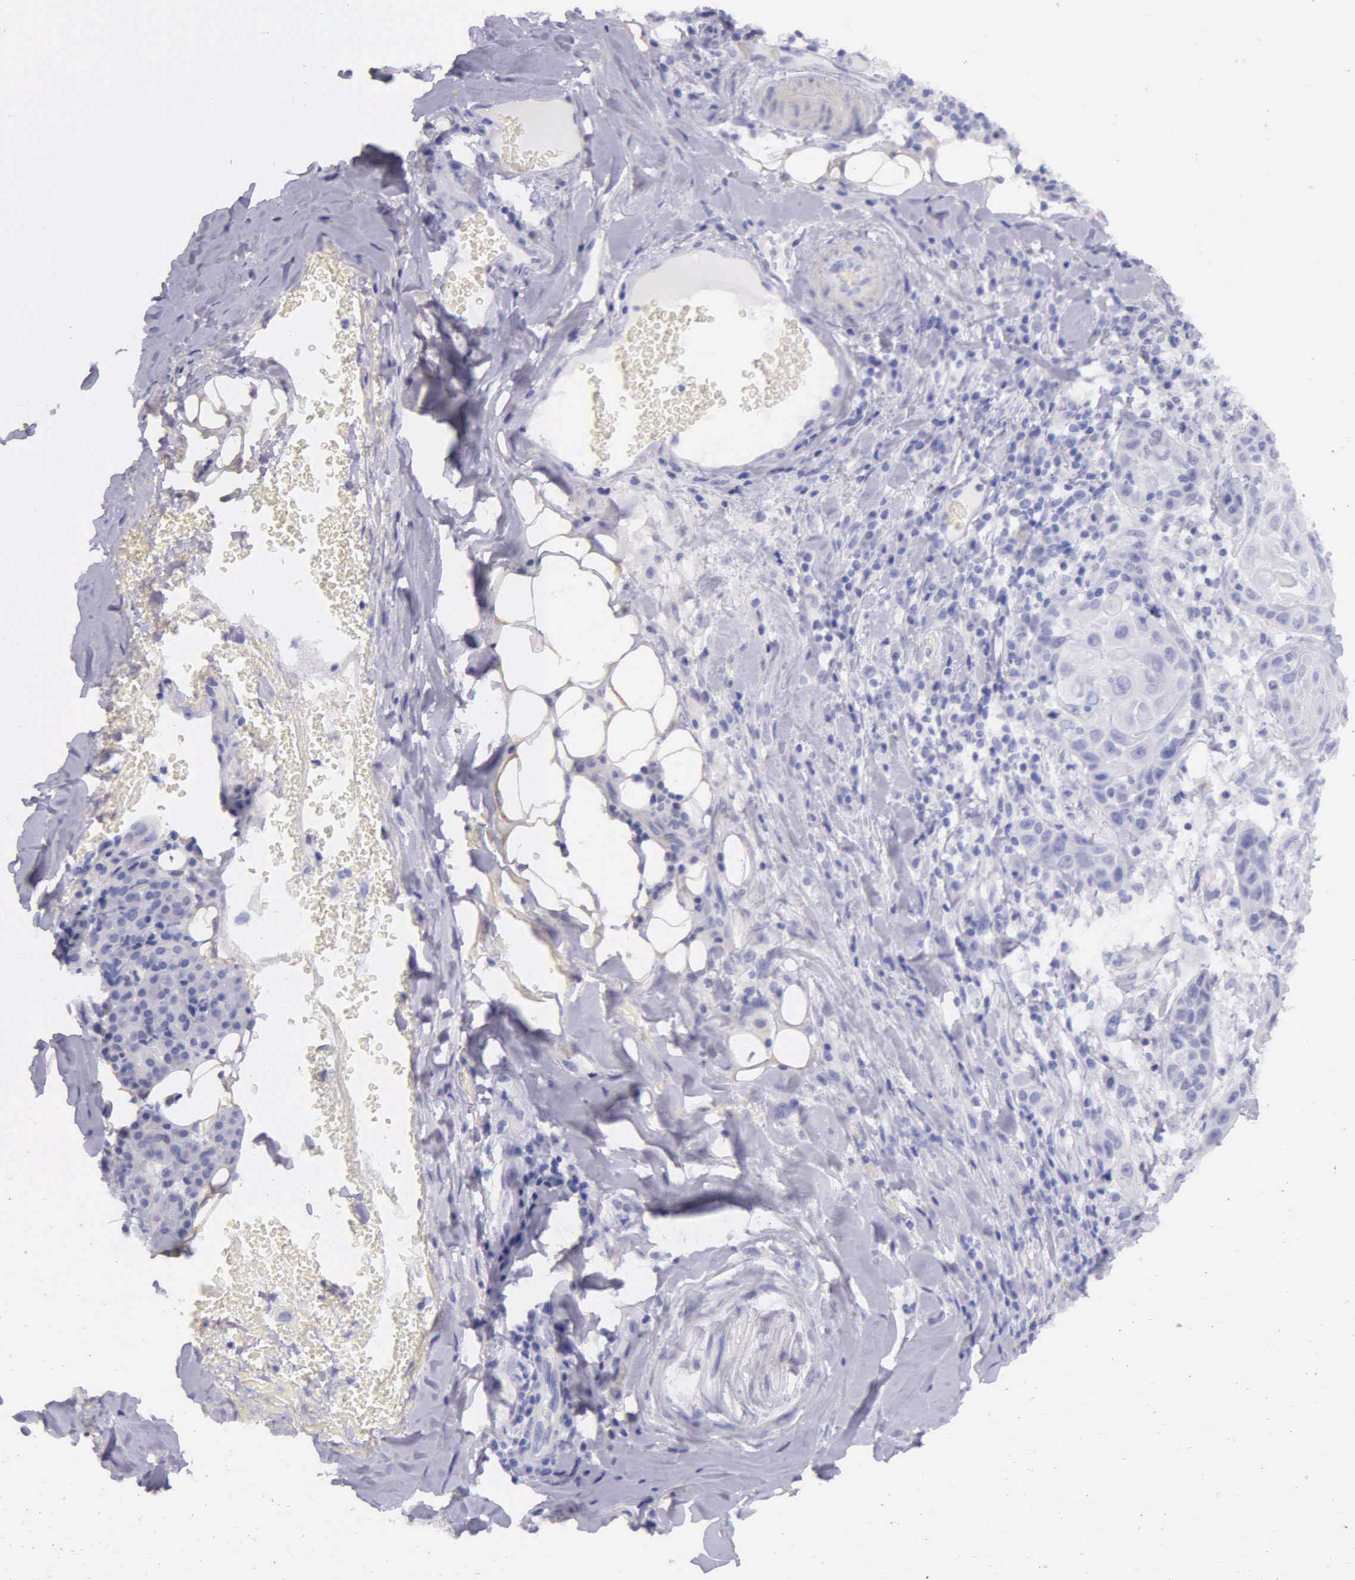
{"staining": {"intensity": "negative", "quantity": "none", "location": "none"}, "tissue": "skin cancer", "cell_type": "Tumor cells", "image_type": "cancer", "snomed": [{"axis": "morphology", "description": "Squamous cell carcinoma, NOS"}, {"axis": "topography", "description": "Skin"}], "caption": "Skin cancer was stained to show a protein in brown. There is no significant staining in tumor cells. Brightfield microscopy of IHC stained with DAB (3,3'-diaminobenzidine) (brown) and hematoxylin (blue), captured at high magnification.", "gene": "GSTT2", "patient": {"sex": "male", "age": 84}}